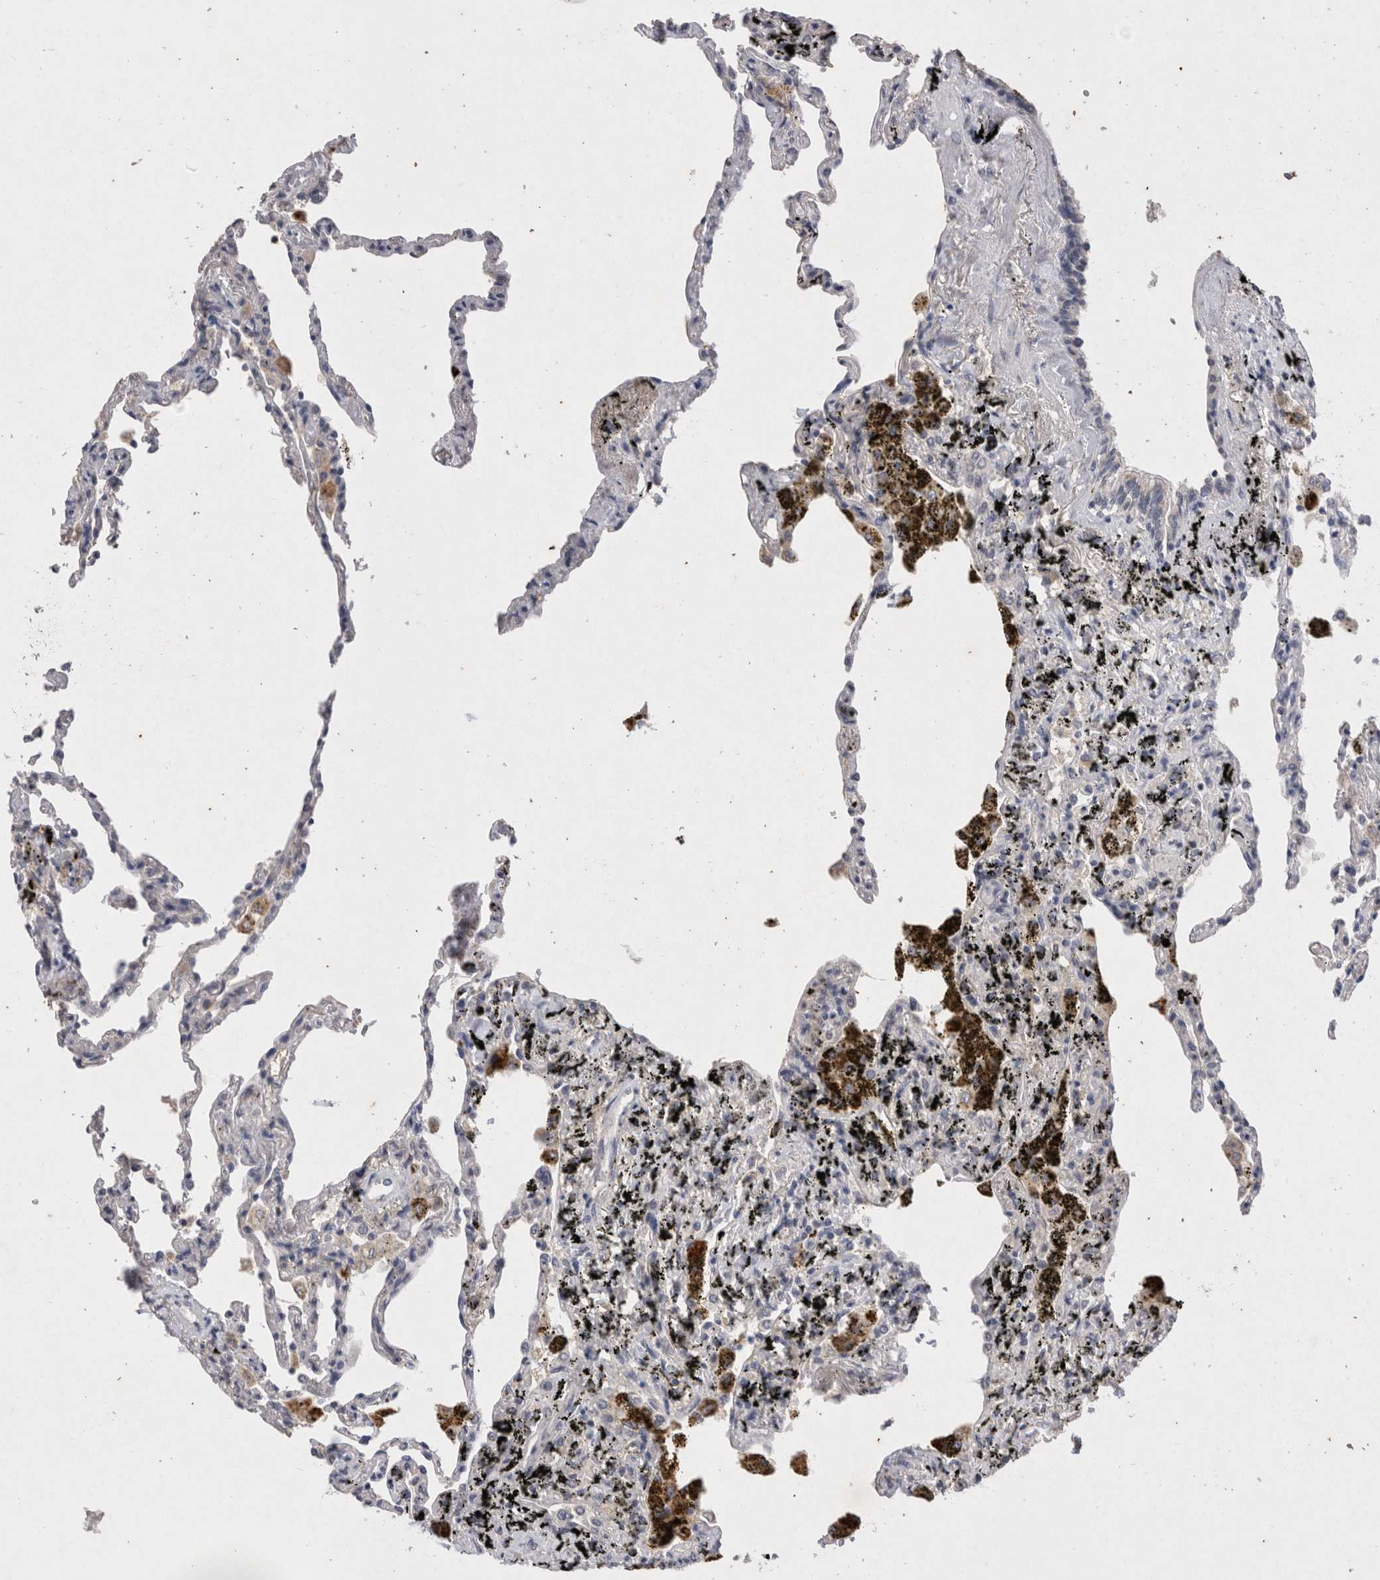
{"staining": {"intensity": "moderate", "quantity": "<25%", "location": "cytoplasmic/membranous"}, "tissue": "lung", "cell_type": "Alveolar cells", "image_type": "normal", "snomed": [{"axis": "morphology", "description": "Normal tissue, NOS"}, {"axis": "topography", "description": "Lung"}], "caption": "IHC (DAB (3,3'-diaminobenzidine)) staining of benign lung shows moderate cytoplasmic/membranous protein staining in about <25% of alveolar cells.", "gene": "RASSF3", "patient": {"sex": "male", "age": 59}}